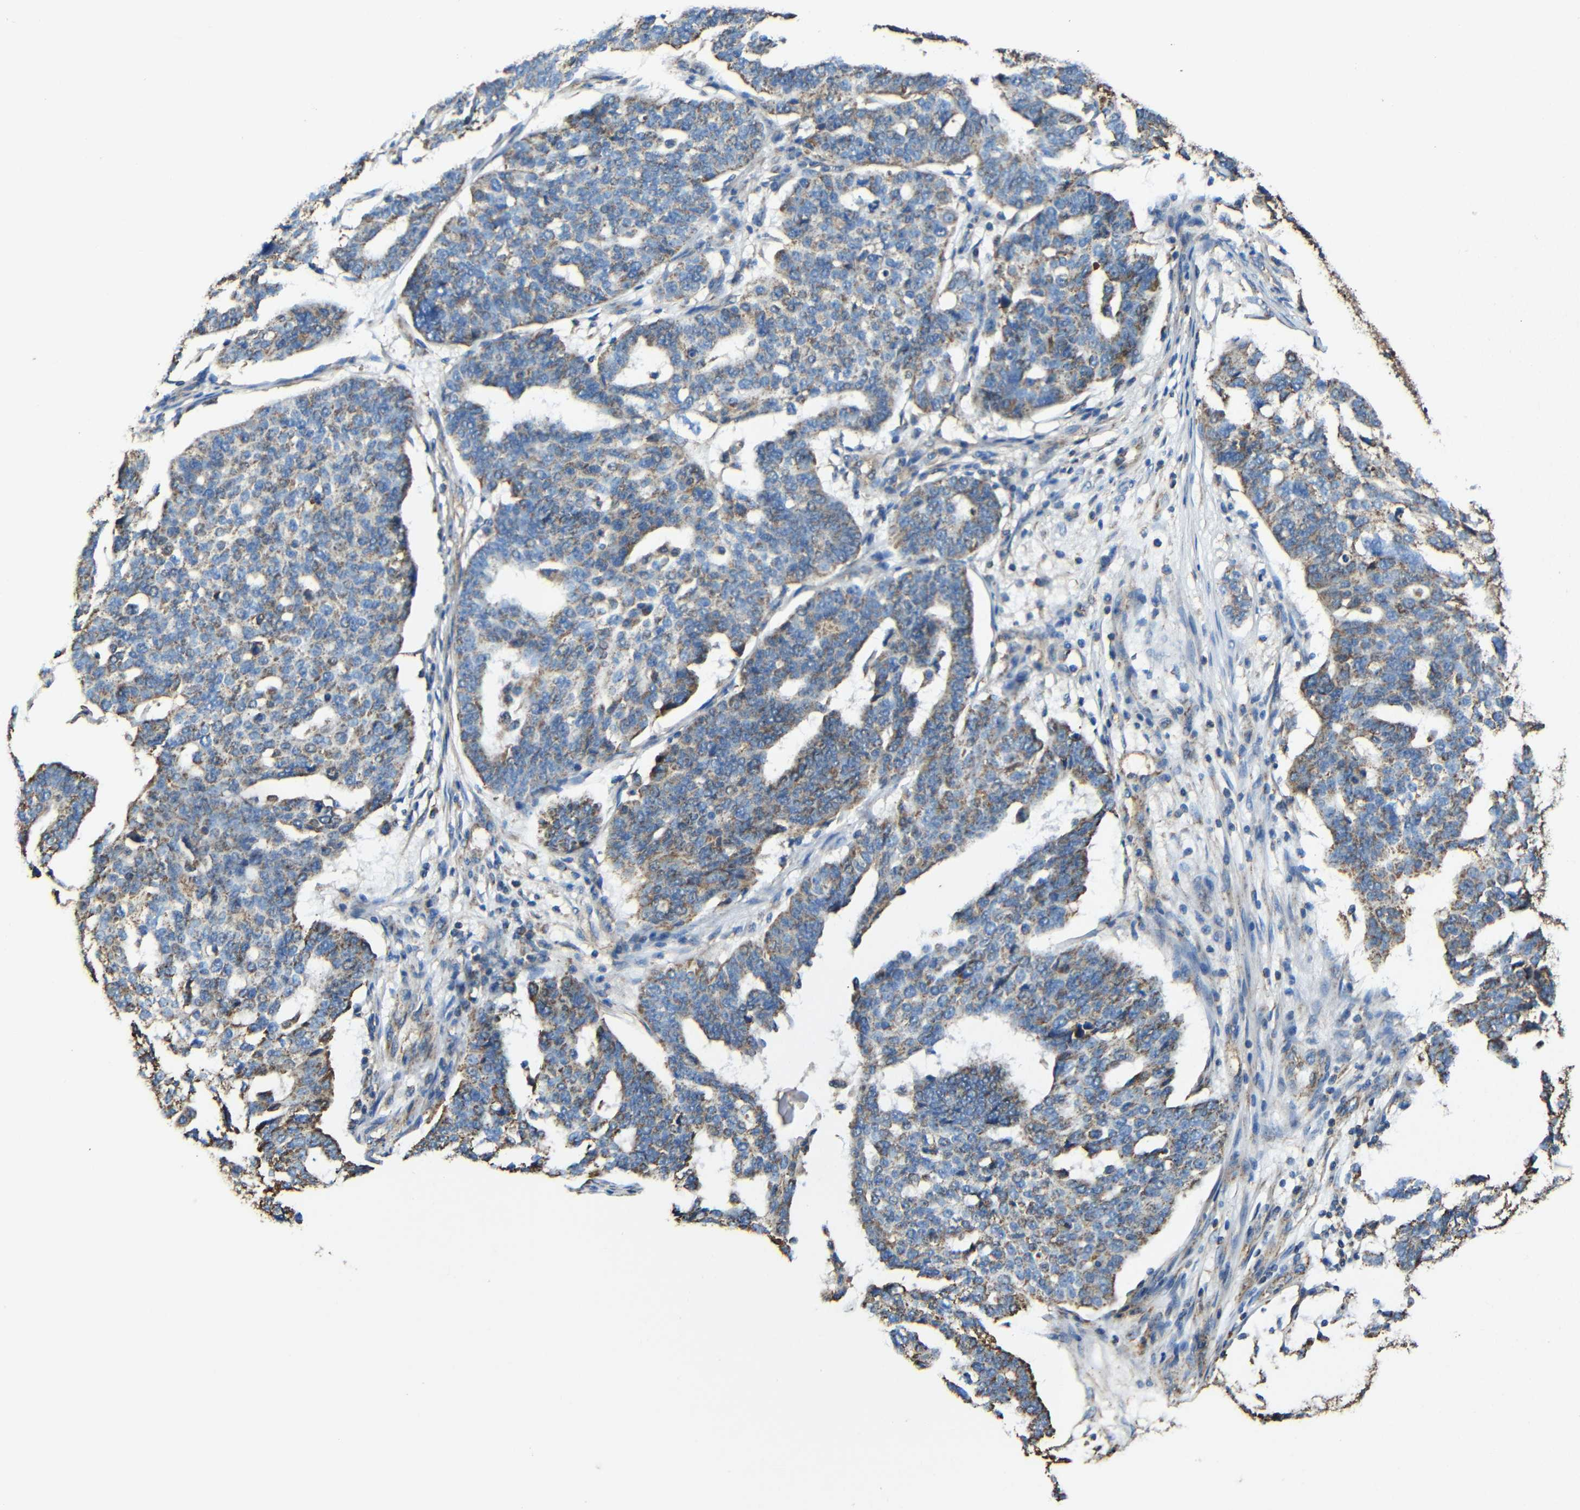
{"staining": {"intensity": "moderate", "quantity": "25%-75%", "location": "cytoplasmic/membranous"}, "tissue": "ovarian cancer", "cell_type": "Tumor cells", "image_type": "cancer", "snomed": [{"axis": "morphology", "description": "Cystadenocarcinoma, serous, NOS"}, {"axis": "topography", "description": "Ovary"}], "caption": "This image displays IHC staining of ovarian cancer (serous cystadenocarcinoma), with medium moderate cytoplasmic/membranous staining in about 25%-75% of tumor cells.", "gene": "INTS6L", "patient": {"sex": "female", "age": 59}}